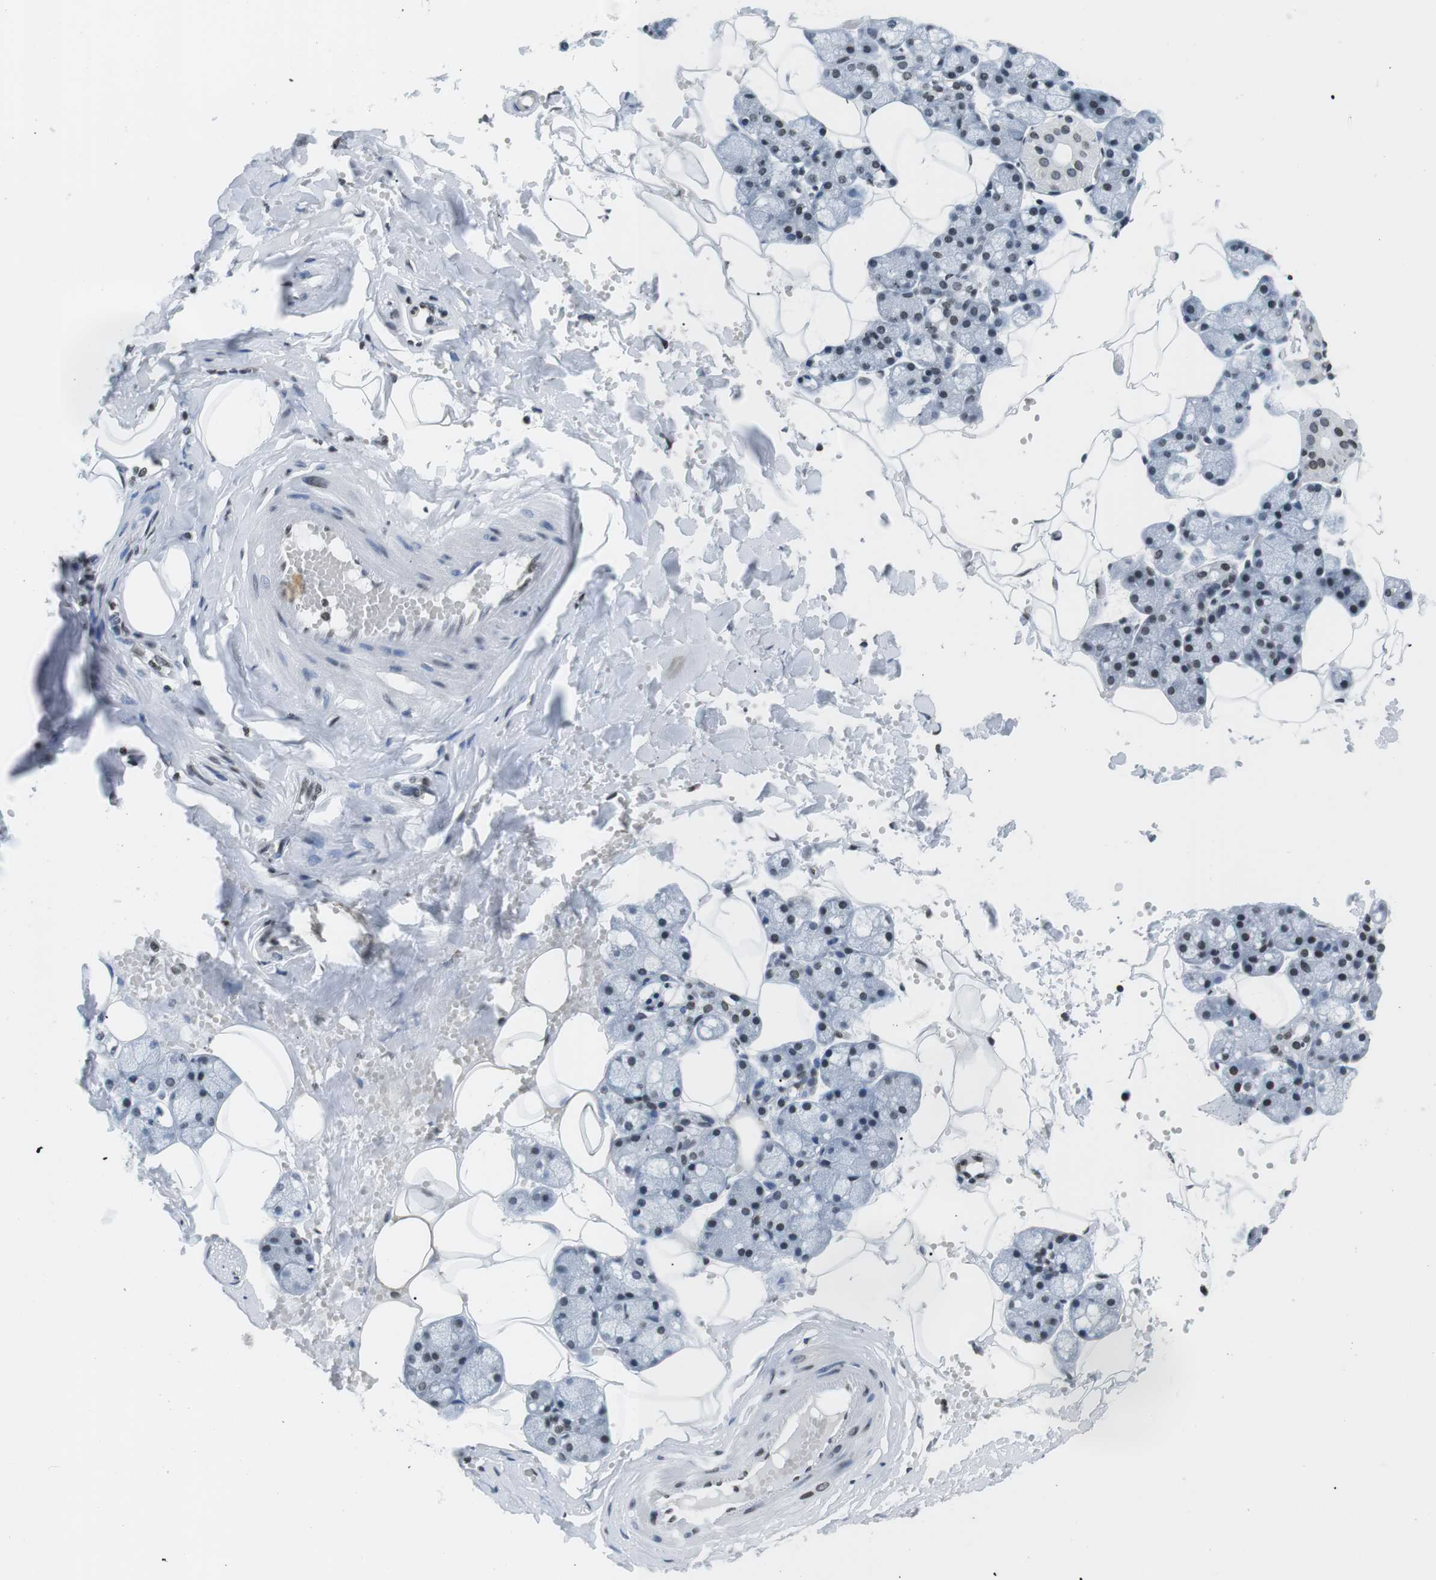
{"staining": {"intensity": "moderate", "quantity": "<25%", "location": "nuclear"}, "tissue": "salivary gland", "cell_type": "Glandular cells", "image_type": "normal", "snomed": [{"axis": "morphology", "description": "Normal tissue, NOS"}, {"axis": "topography", "description": "Salivary gland"}], "caption": "IHC image of benign salivary gland: salivary gland stained using IHC exhibits low levels of moderate protein expression localized specifically in the nuclear of glandular cells, appearing as a nuclear brown color.", "gene": "E2F2", "patient": {"sex": "male", "age": 62}}